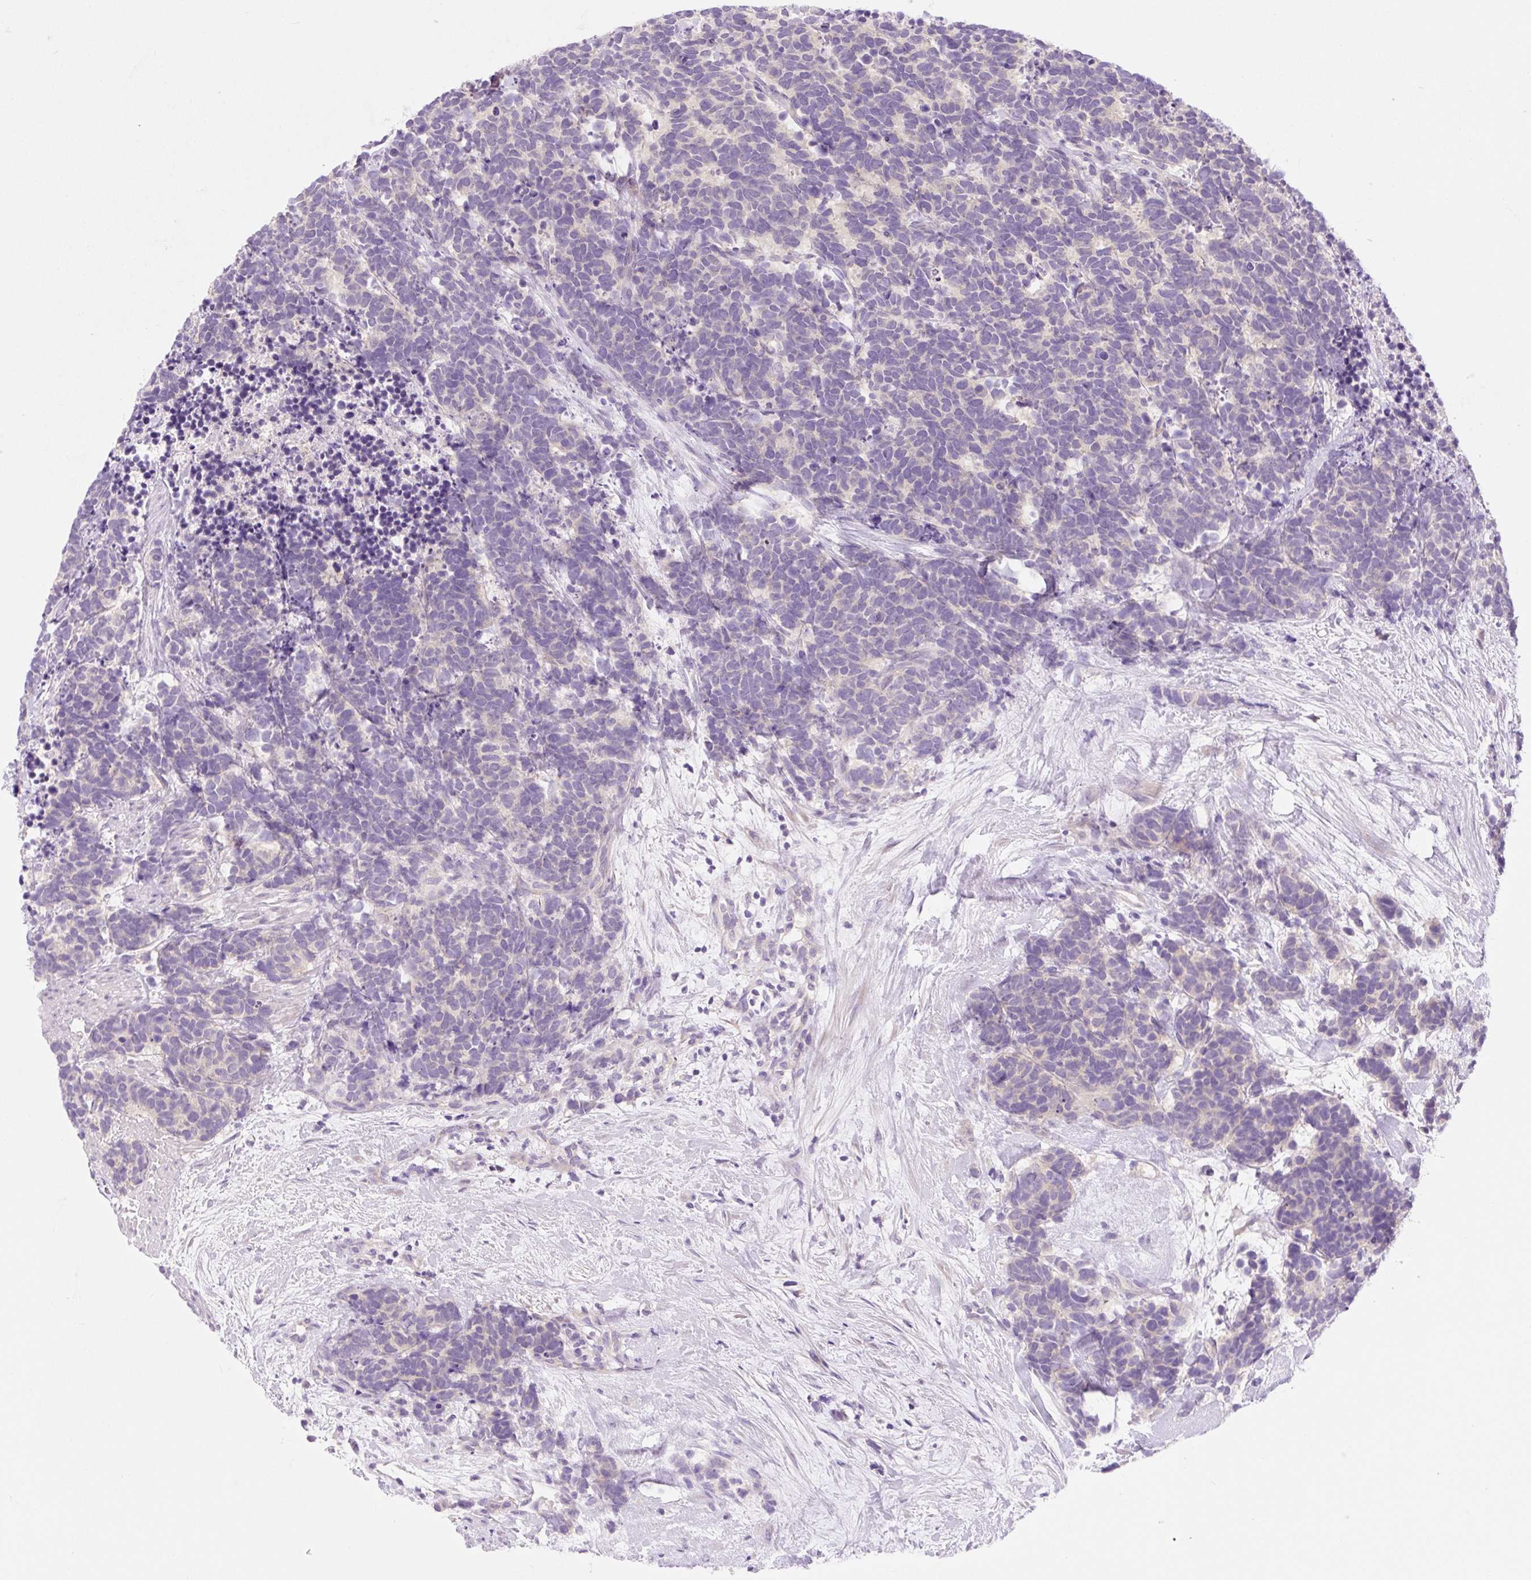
{"staining": {"intensity": "negative", "quantity": "none", "location": "none"}, "tissue": "carcinoid", "cell_type": "Tumor cells", "image_type": "cancer", "snomed": [{"axis": "morphology", "description": "Carcinoma, NOS"}, {"axis": "morphology", "description": "Carcinoid, malignant, NOS"}, {"axis": "topography", "description": "Prostate"}], "caption": "There is no significant positivity in tumor cells of carcinoid.", "gene": "CELF6", "patient": {"sex": "male", "age": 57}}